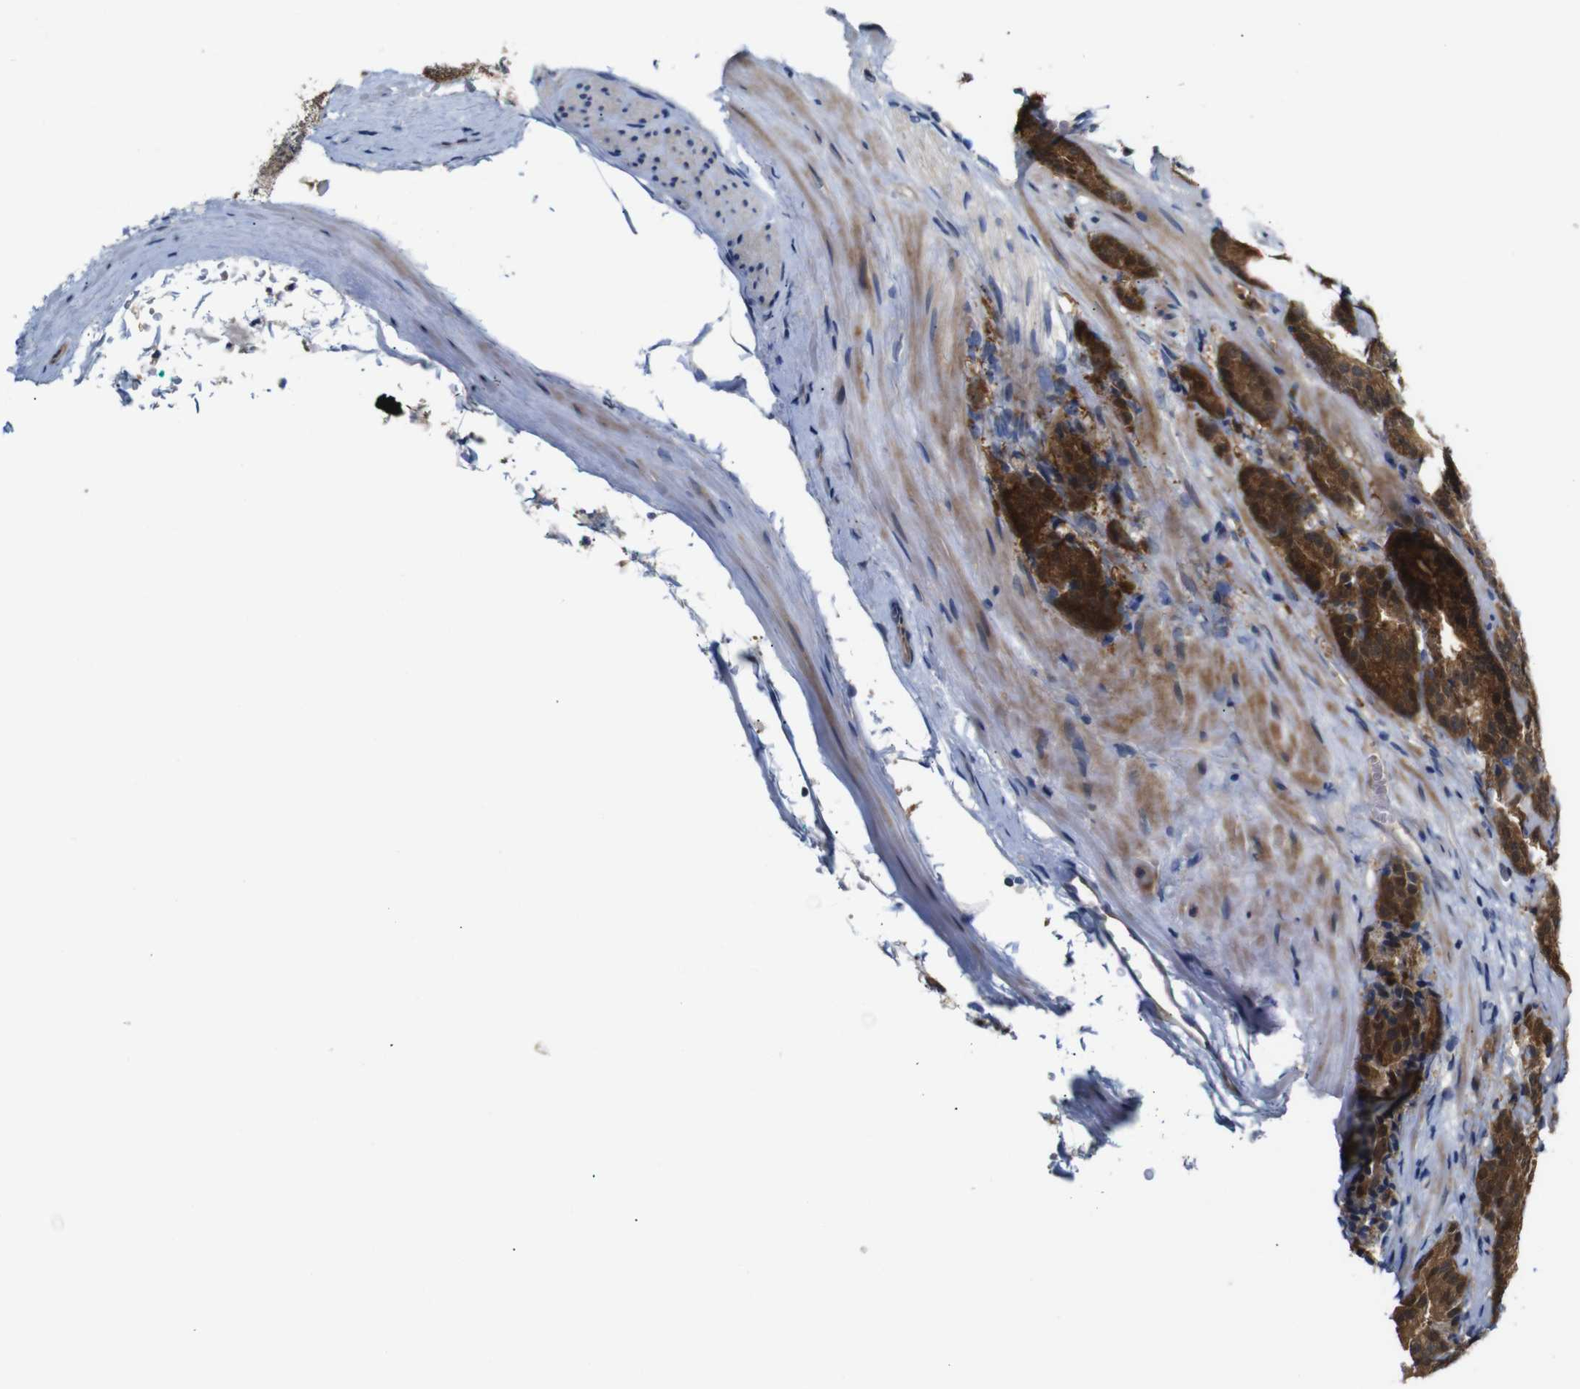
{"staining": {"intensity": "strong", "quantity": ">75%", "location": "cytoplasmic/membranous"}, "tissue": "prostate cancer", "cell_type": "Tumor cells", "image_type": "cancer", "snomed": [{"axis": "morphology", "description": "Adenocarcinoma, High grade"}, {"axis": "topography", "description": "Prostate"}], "caption": "A micrograph of human prostate adenocarcinoma (high-grade) stained for a protein demonstrates strong cytoplasmic/membranous brown staining in tumor cells.", "gene": "TBC1D32", "patient": {"sex": "male", "age": 61}}